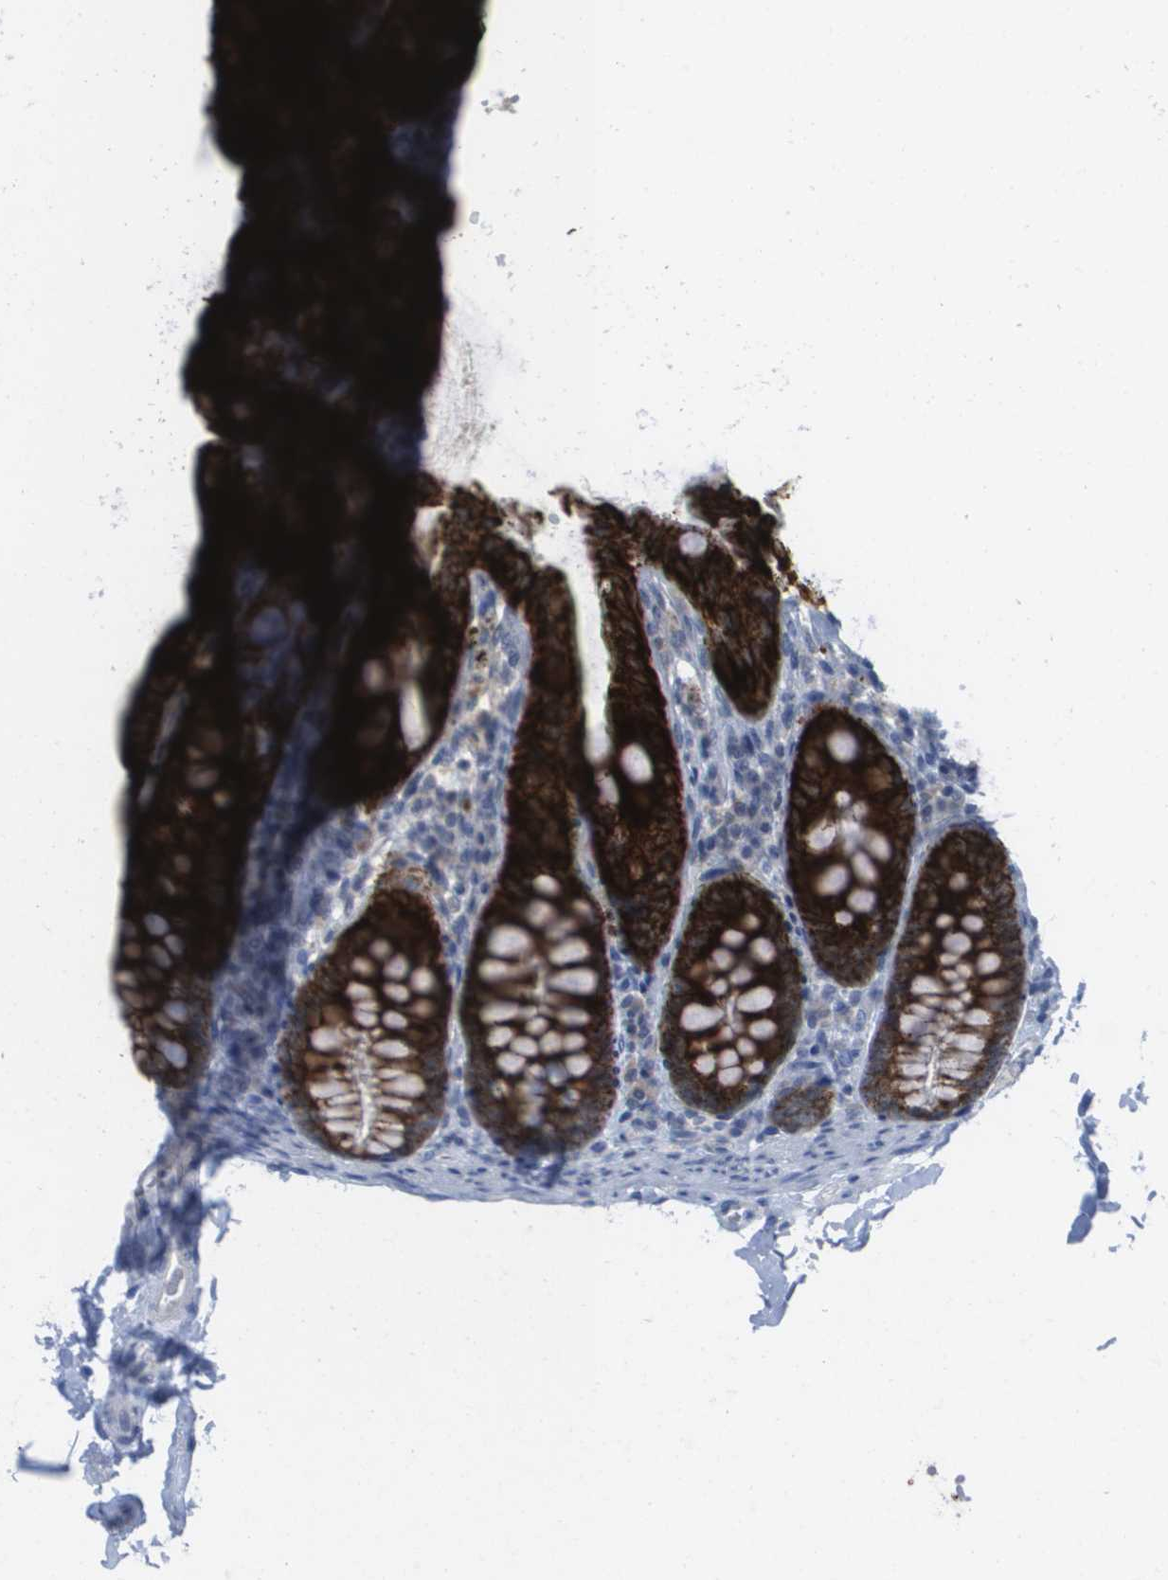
{"staining": {"intensity": "strong", "quantity": ">75%", "location": "cytoplasmic/membranous"}, "tissue": "colon", "cell_type": "Glandular cells", "image_type": "normal", "snomed": [{"axis": "morphology", "description": "Normal tissue, NOS"}, {"axis": "topography", "description": "Colon"}], "caption": "Colon stained for a protein (brown) exhibits strong cytoplasmic/membranous positive expression in about >75% of glandular cells.", "gene": "PDE4A", "patient": {"sex": "female", "age": 61}}